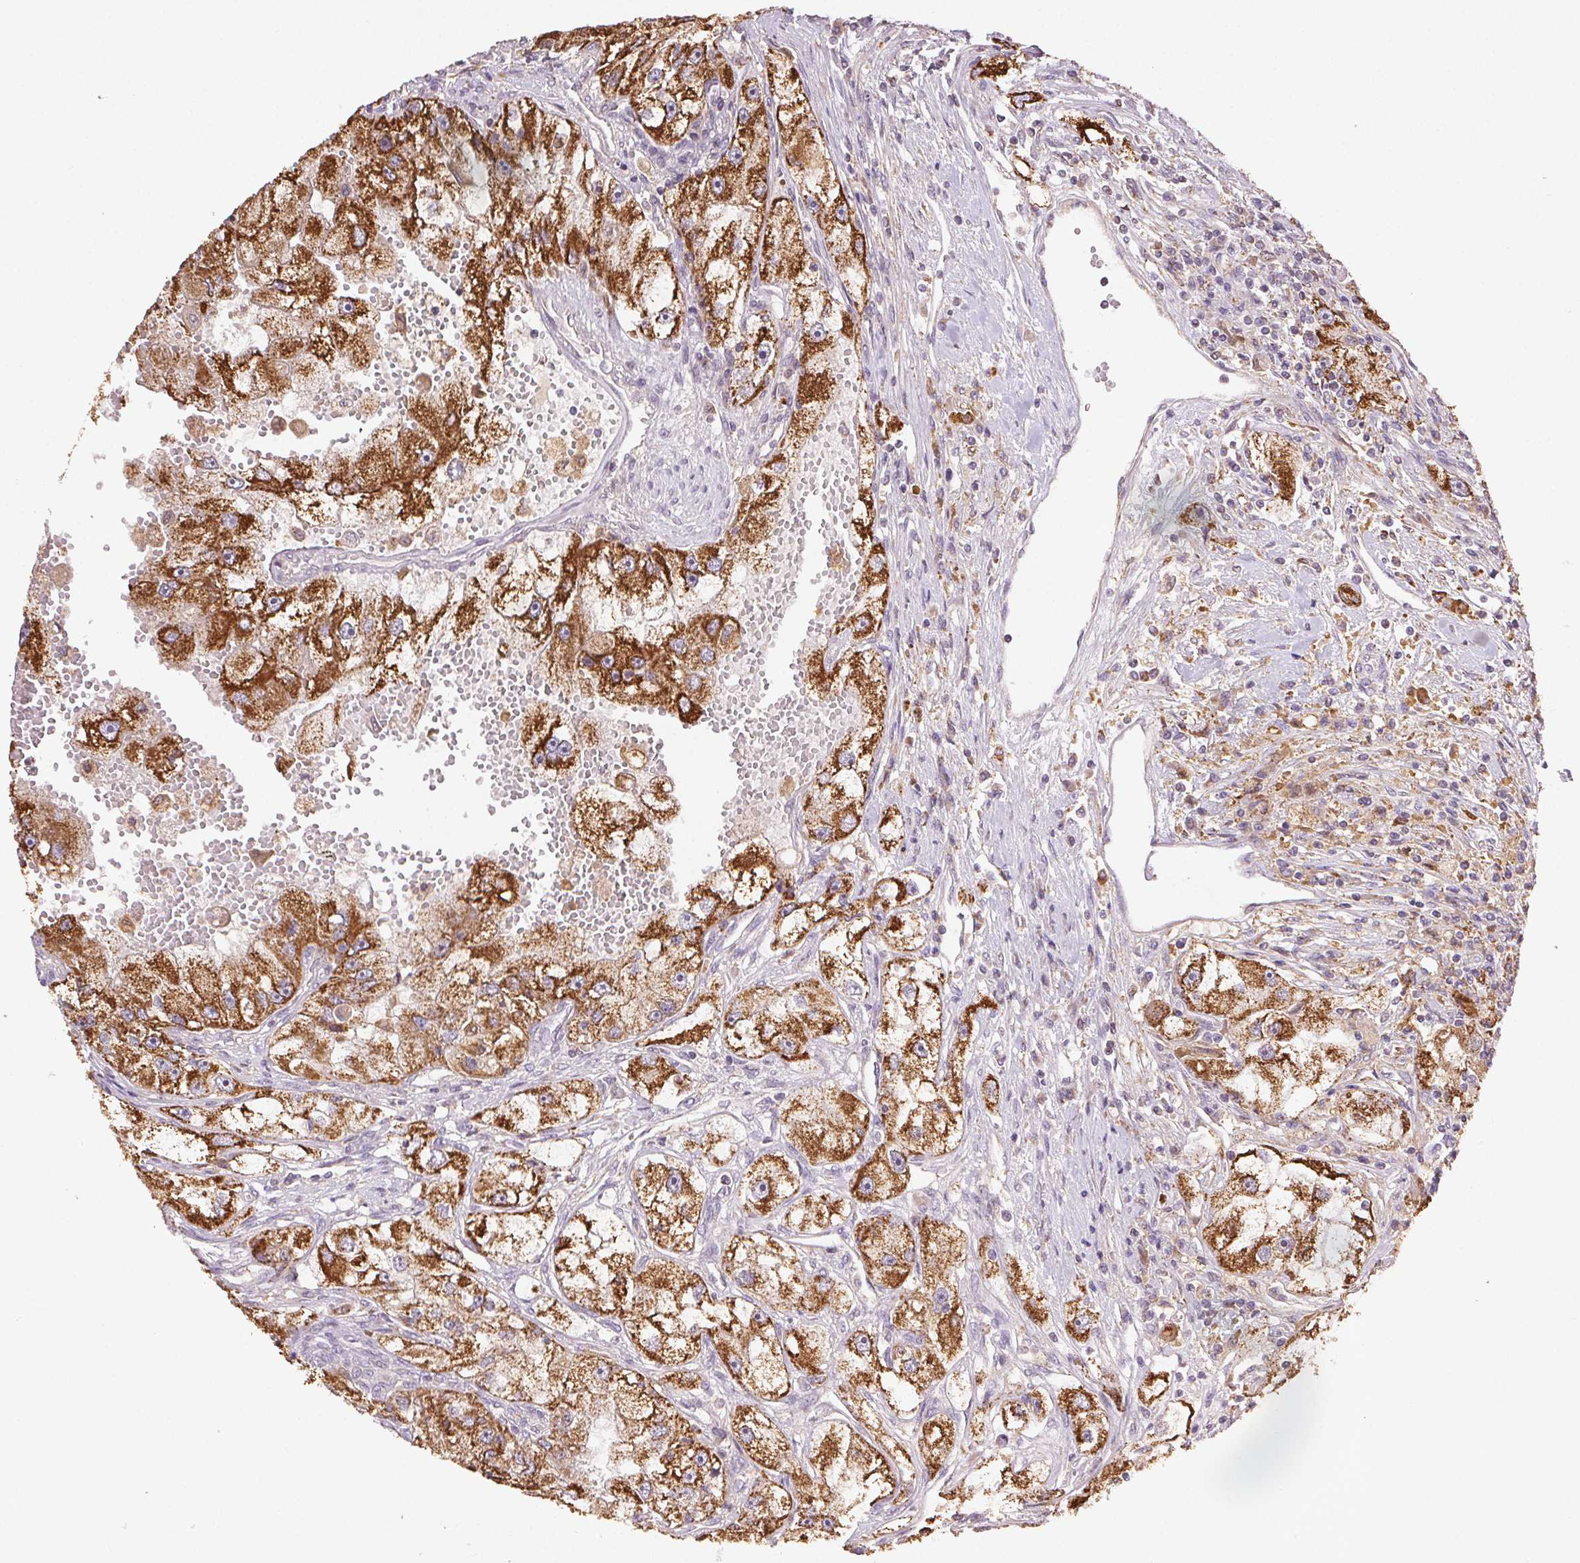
{"staining": {"intensity": "strong", "quantity": ">75%", "location": "cytoplasmic/membranous"}, "tissue": "renal cancer", "cell_type": "Tumor cells", "image_type": "cancer", "snomed": [{"axis": "morphology", "description": "Adenocarcinoma, NOS"}, {"axis": "topography", "description": "Kidney"}], "caption": "The histopathology image shows a brown stain indicating the presence of a protein in the cytoplasmic/membranous of tumor cells in renal adenocarcinoma.", "gene": "FNBP1L", "patient": {"sex": "male", "age": 63}}